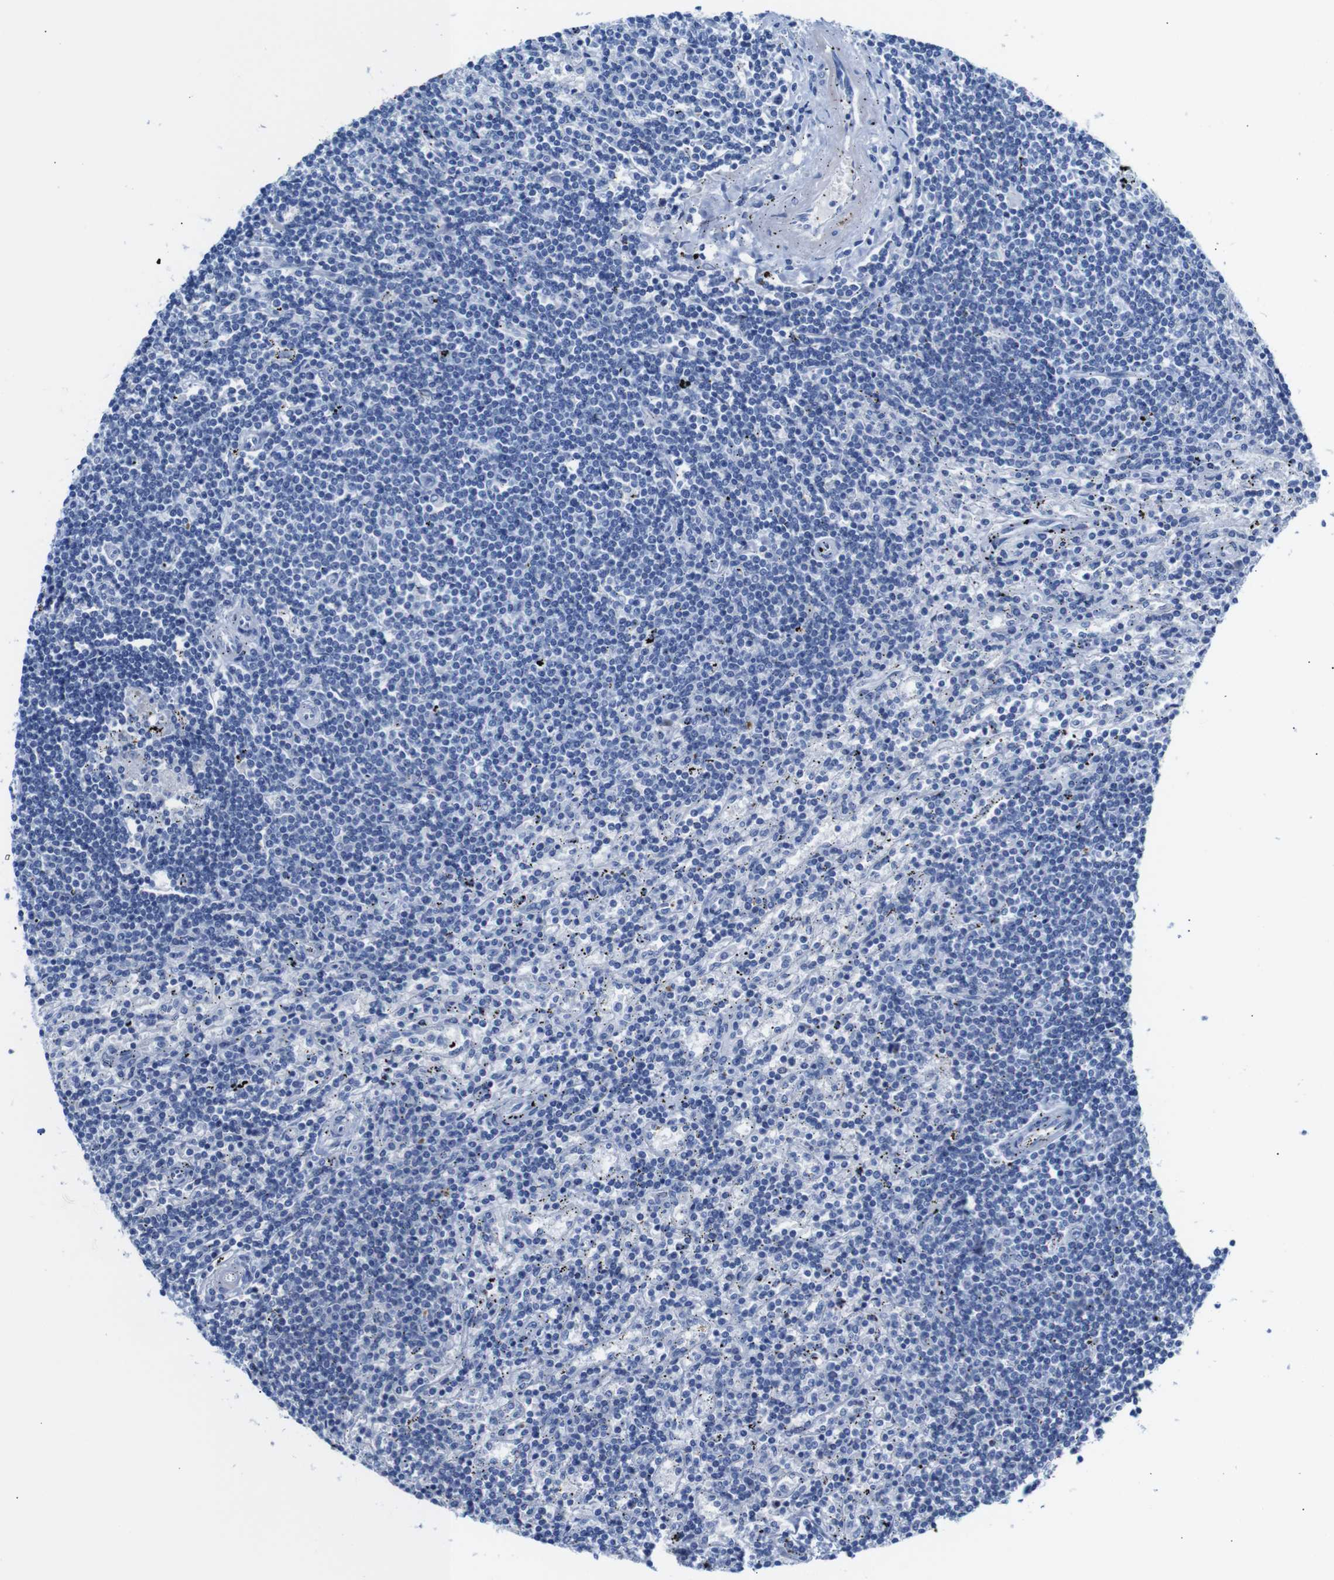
{"staining": {"intensity": "negative", "quantity": "none", "location": "none"}, "tissue": "lymphoma", "cell_type": "Tumor cells", "image_type": "cancer", "snomed": [{"axis": "morphology", "description": "Malignant lymphoma, non-Hodgkin's type, Low grade"}, {"axis": "topography", "description": "Spleen"}], "caption": "This is an IHC image of malignant lymphoma, non-Hodgkin's type (low-grade). There is no staining in tumor cells.", "gene": "ERVMER34-1", "patient": {"sex": "male", "age": 76}}